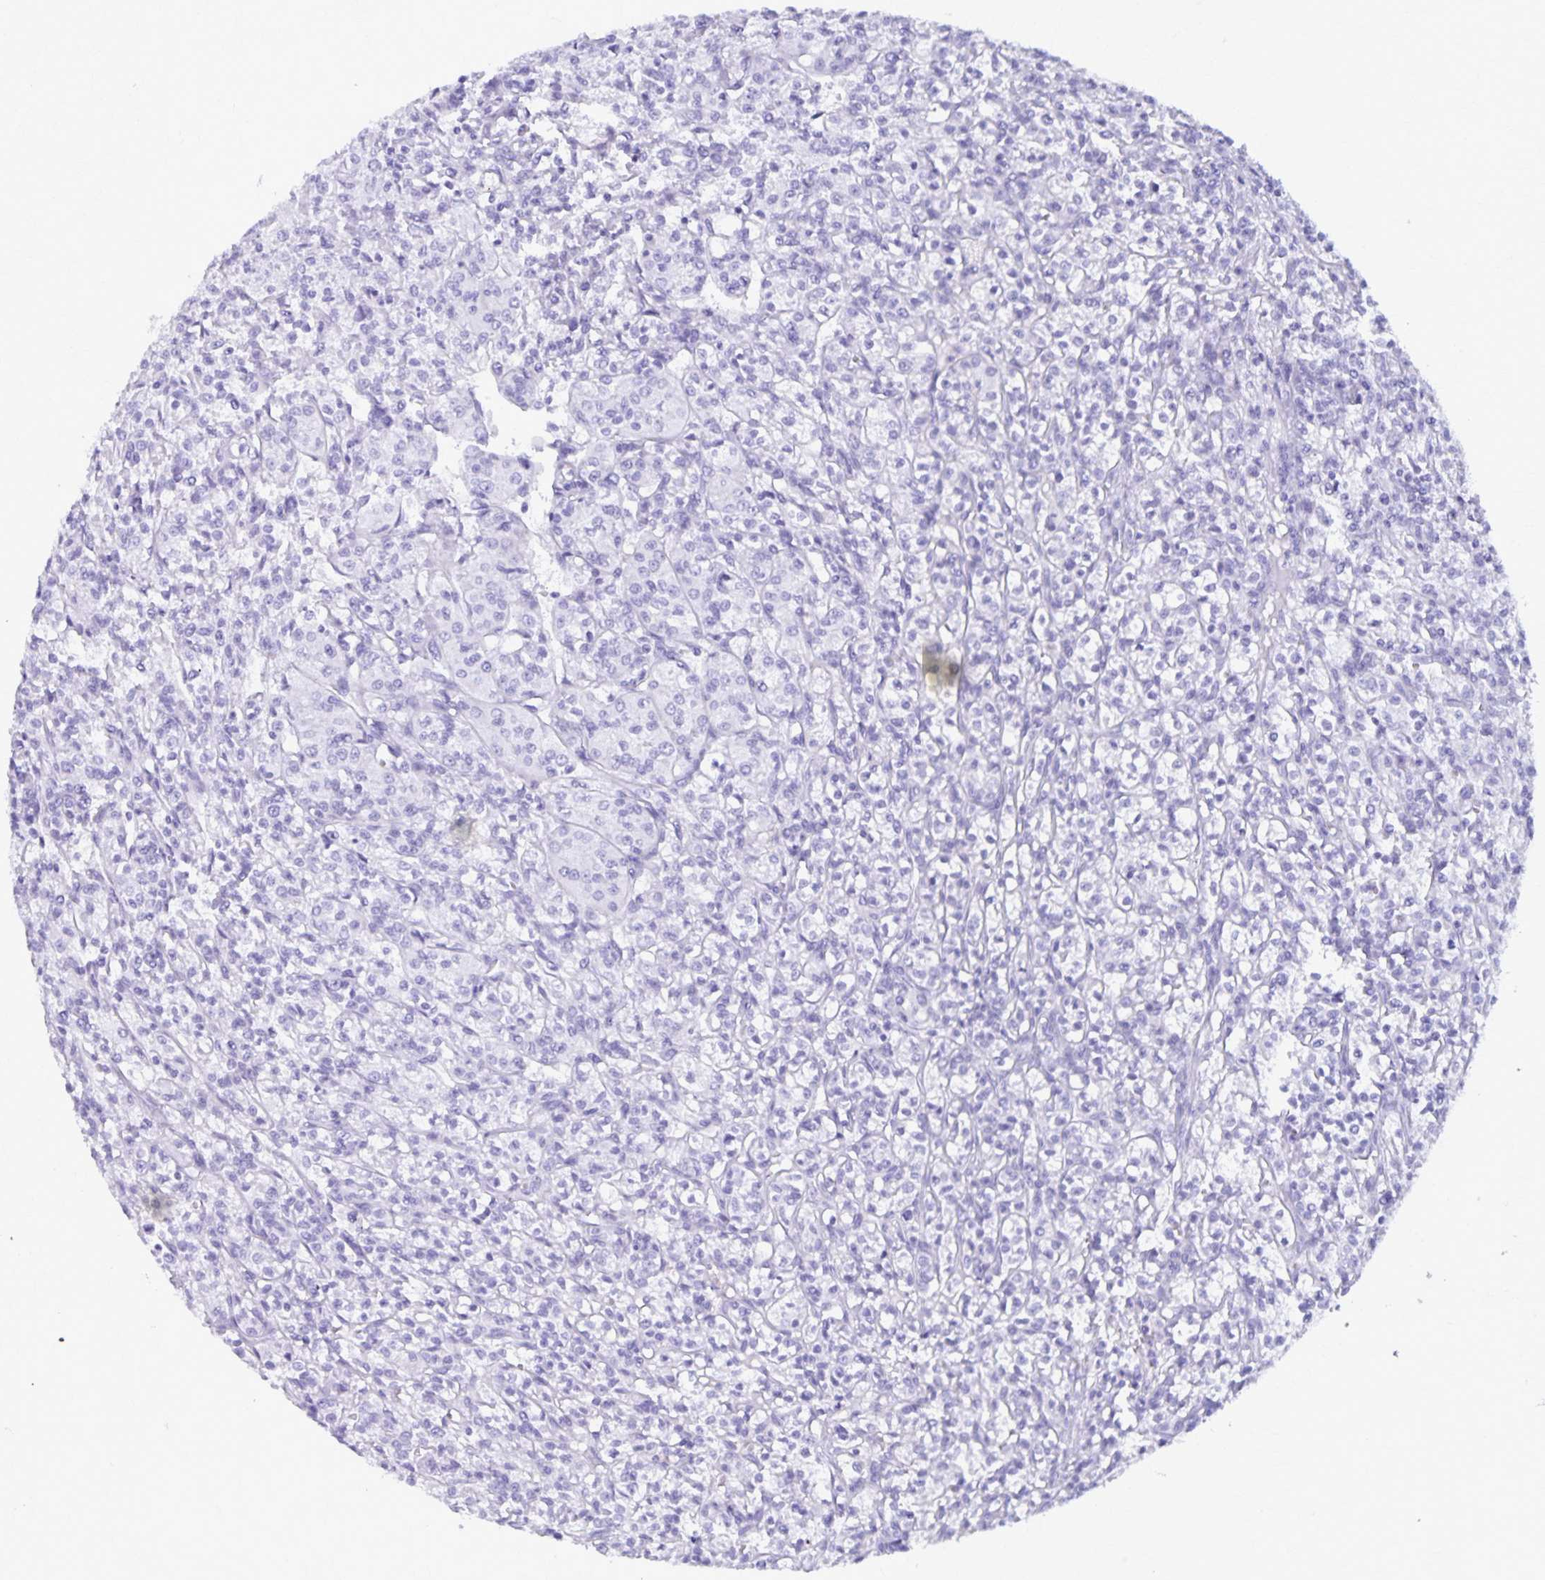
{"staining": {"intensity": "negative", "quantity": "none", "location": "none"}, "tissue": "renal cancer", "cell_type": "Tumor cells", "image_type": "cancer", "snomed": [{"axis": "morphology", "description": "Adenocarcinoma, NOS"}, {"axis": "topography", "description": "Kidney"}], "caption": "High power microscopy image of an immunohistochemistry (IHC) image of adenocarcinoma (renal), revealing no significant staining in tumor cells.", "gene": "DEFA5", "patient": {"sex": "male", "age": 36}}